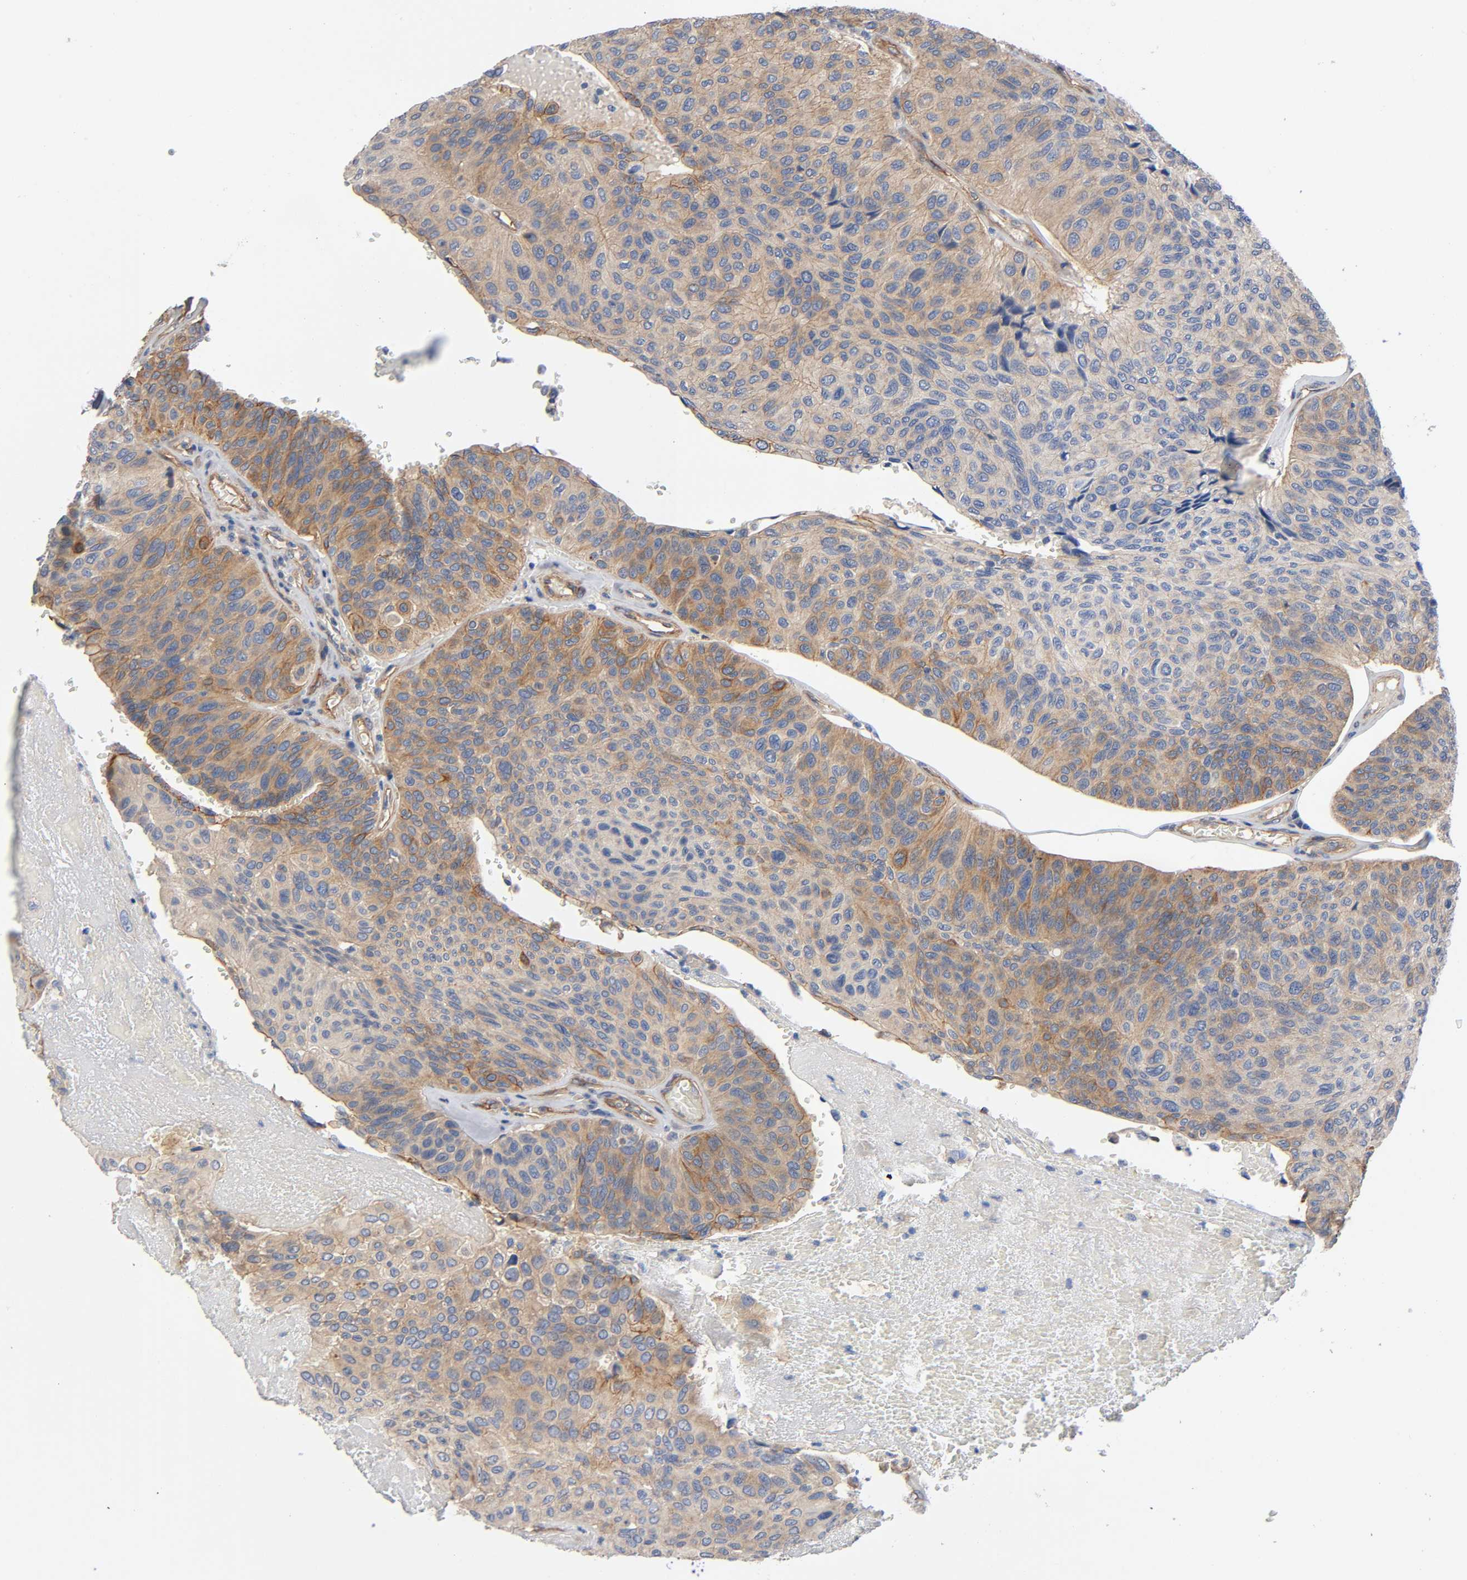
{"staining": {"intensity": "moderate", "quantity": ">75%", "location": "cytoplasmic/membranous"}, "tissue": "urothelial cancer", "cell_type": "Tumor cells", "image_type": "cancer", "snomed": [{"axis": "morphology", "description": "Urothelial carcinoma, High grade"}, {"axis": "topography", "description": "Urinary bladder"}], "caption": "Moderate cytoplasmic/membranous expression is identified in about >75% of tumor cells in urothelial cancer.", "gene": "MARS1", "patient": {"sex": "male", "age": 66}}